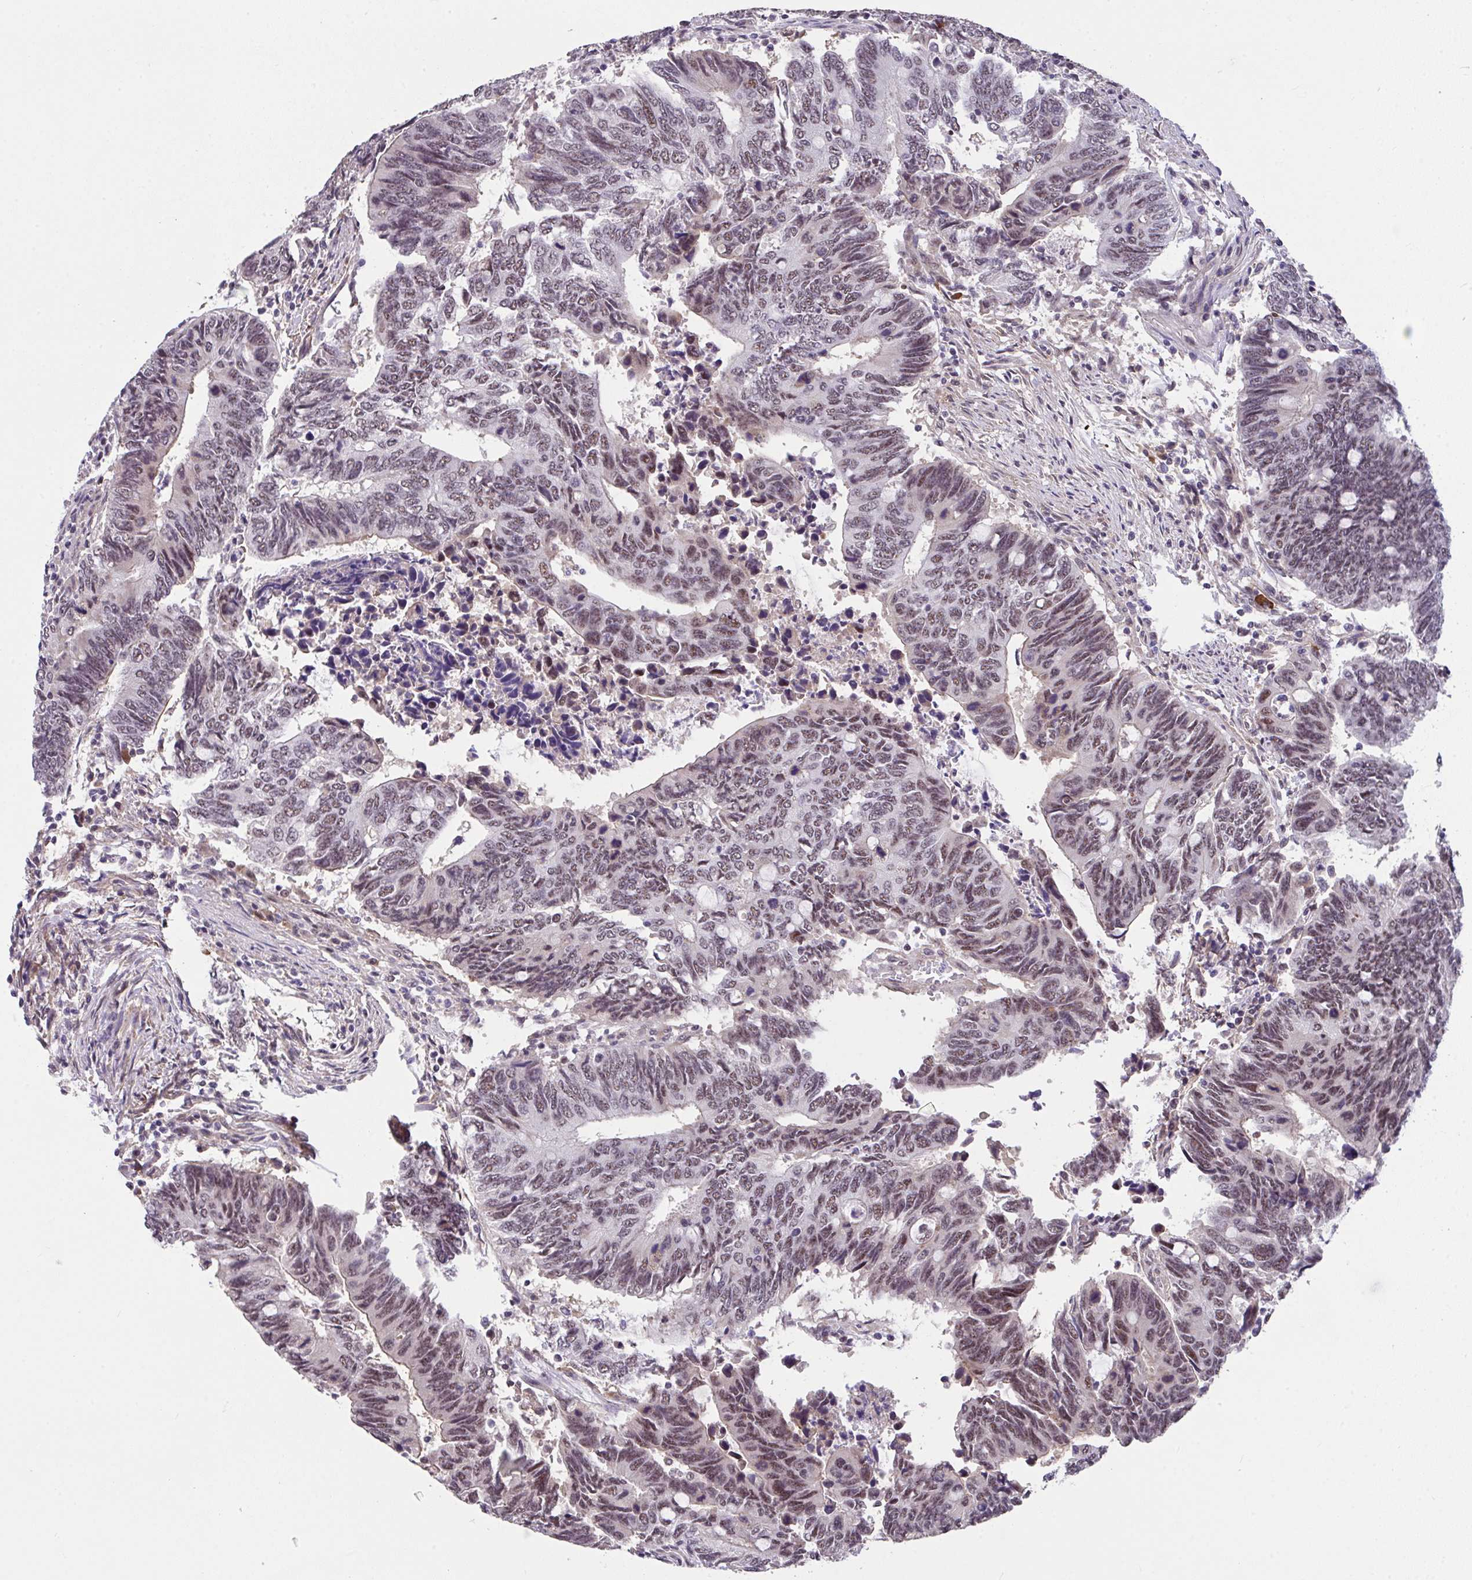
{"staining": {"intensity": "weak", "quantity": ">75%", "location": "nuclear"}, "tissue": "colorectal cancer", "cell_type": "Tumor cells", "image_type": "cancer", "snomed": [{"axis": "morphology", "description": "Adenocarcinoma, NOS"}, {"axis": "topography", "description": "Colon"}], "caption": "Immunohistochemical staining of human colorectal cancer reveals low levels of weak nuclear protein staining in approximately >75% of tumor cells. (Stains: DAB (3,3'-diaminobenzidine) in brown, nuclei in blue, Microscopy: brightfield microscopy at high magnification).", "gene": "RBBP6", "patient": {"sex": "male", "age": 87}}